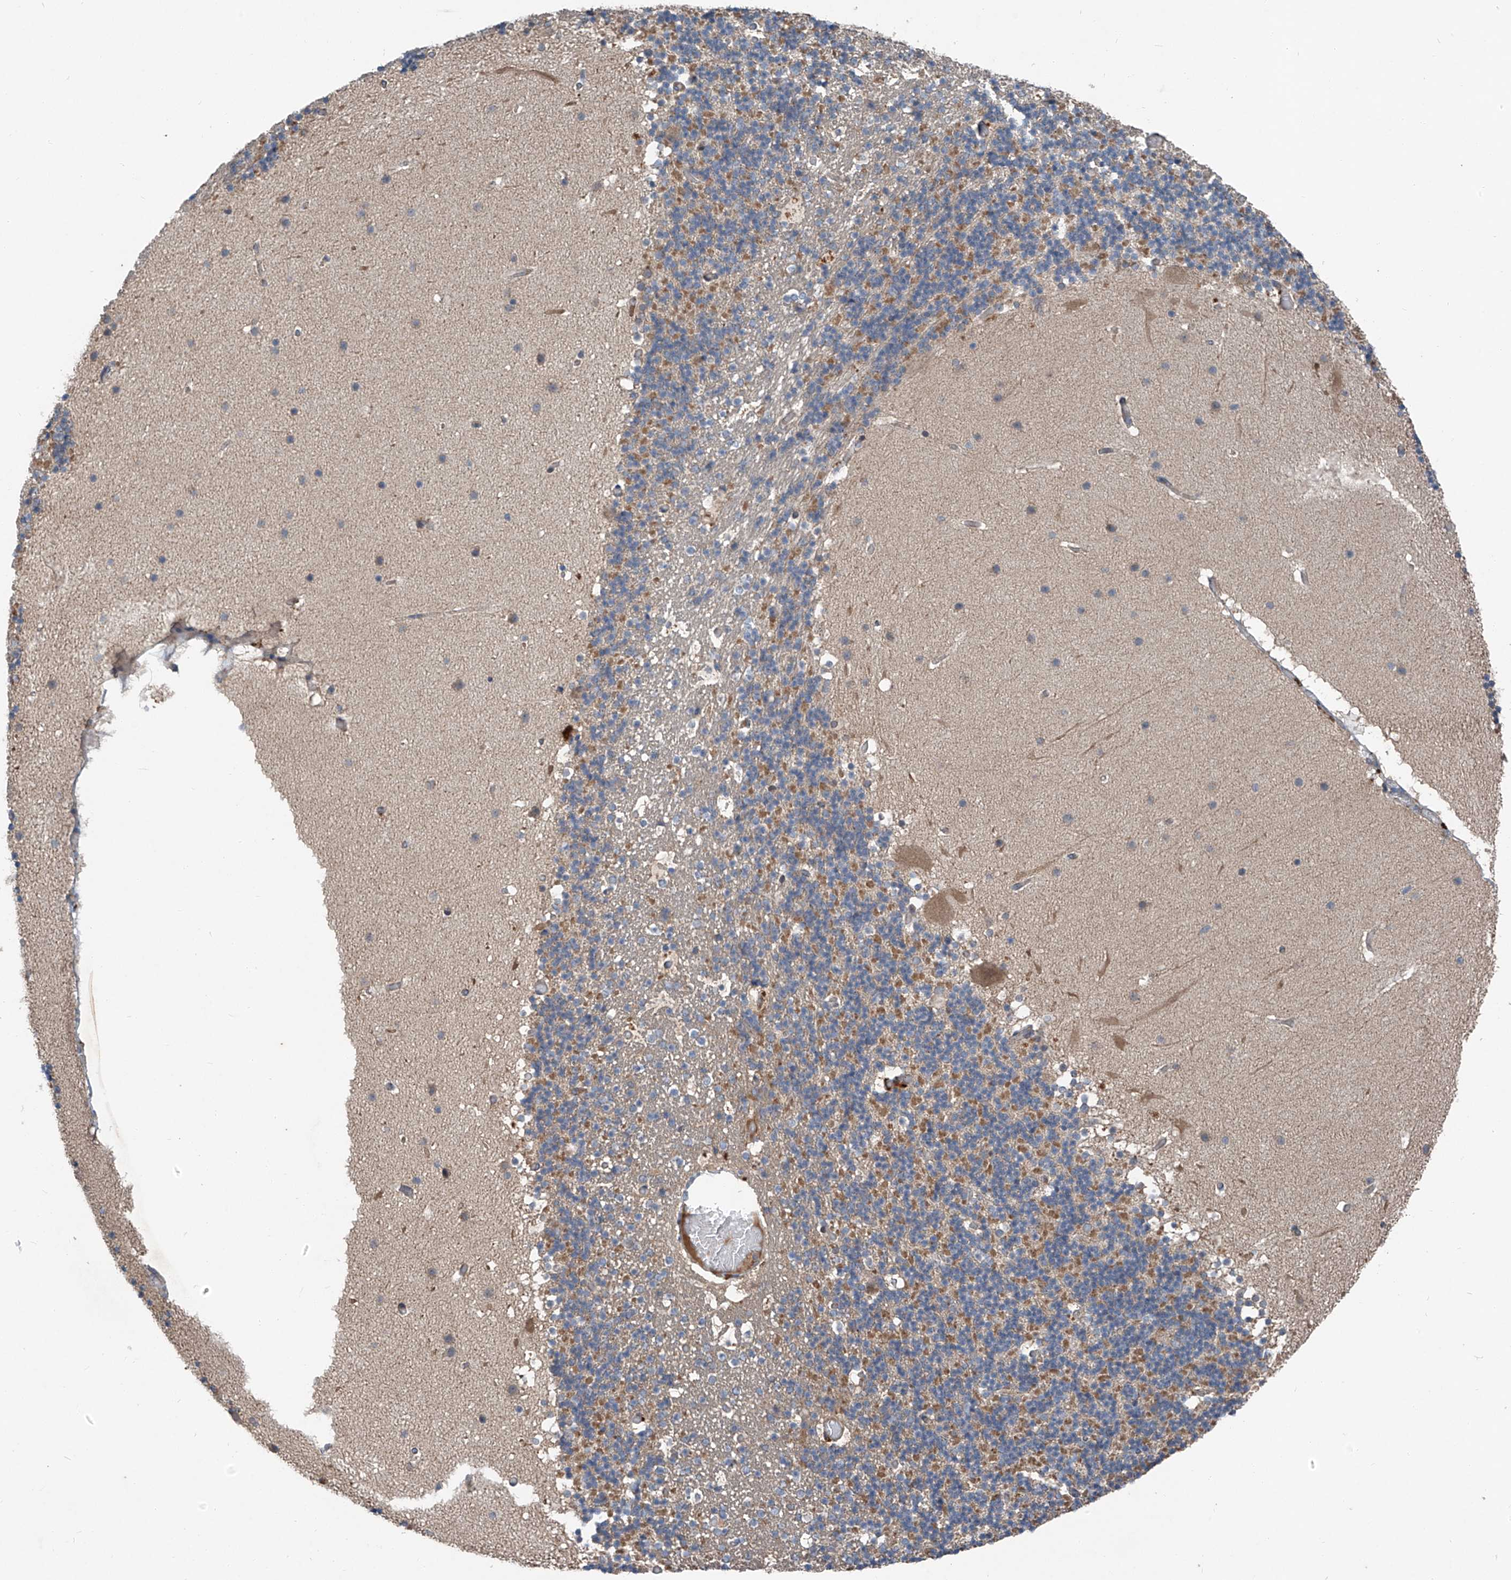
{"staining": {"intensity": "negative", "quantity": "none", "location": "none"}, "tissue": "cerebellum", "cell_type": "Cells in granular layer", "image_type": "normal", "snomed": [{"axis": "morphology", "description": "Normal tissue, NOS"}, {"axis": "topography", "description": "Cerebellum"}], "caption": "Immunohistochemistry of unremarkable cerebellum displays no staining in cells in granular layer.", "gene": "FOXRED2", "patient": {"sex": "male", "age": 57}}